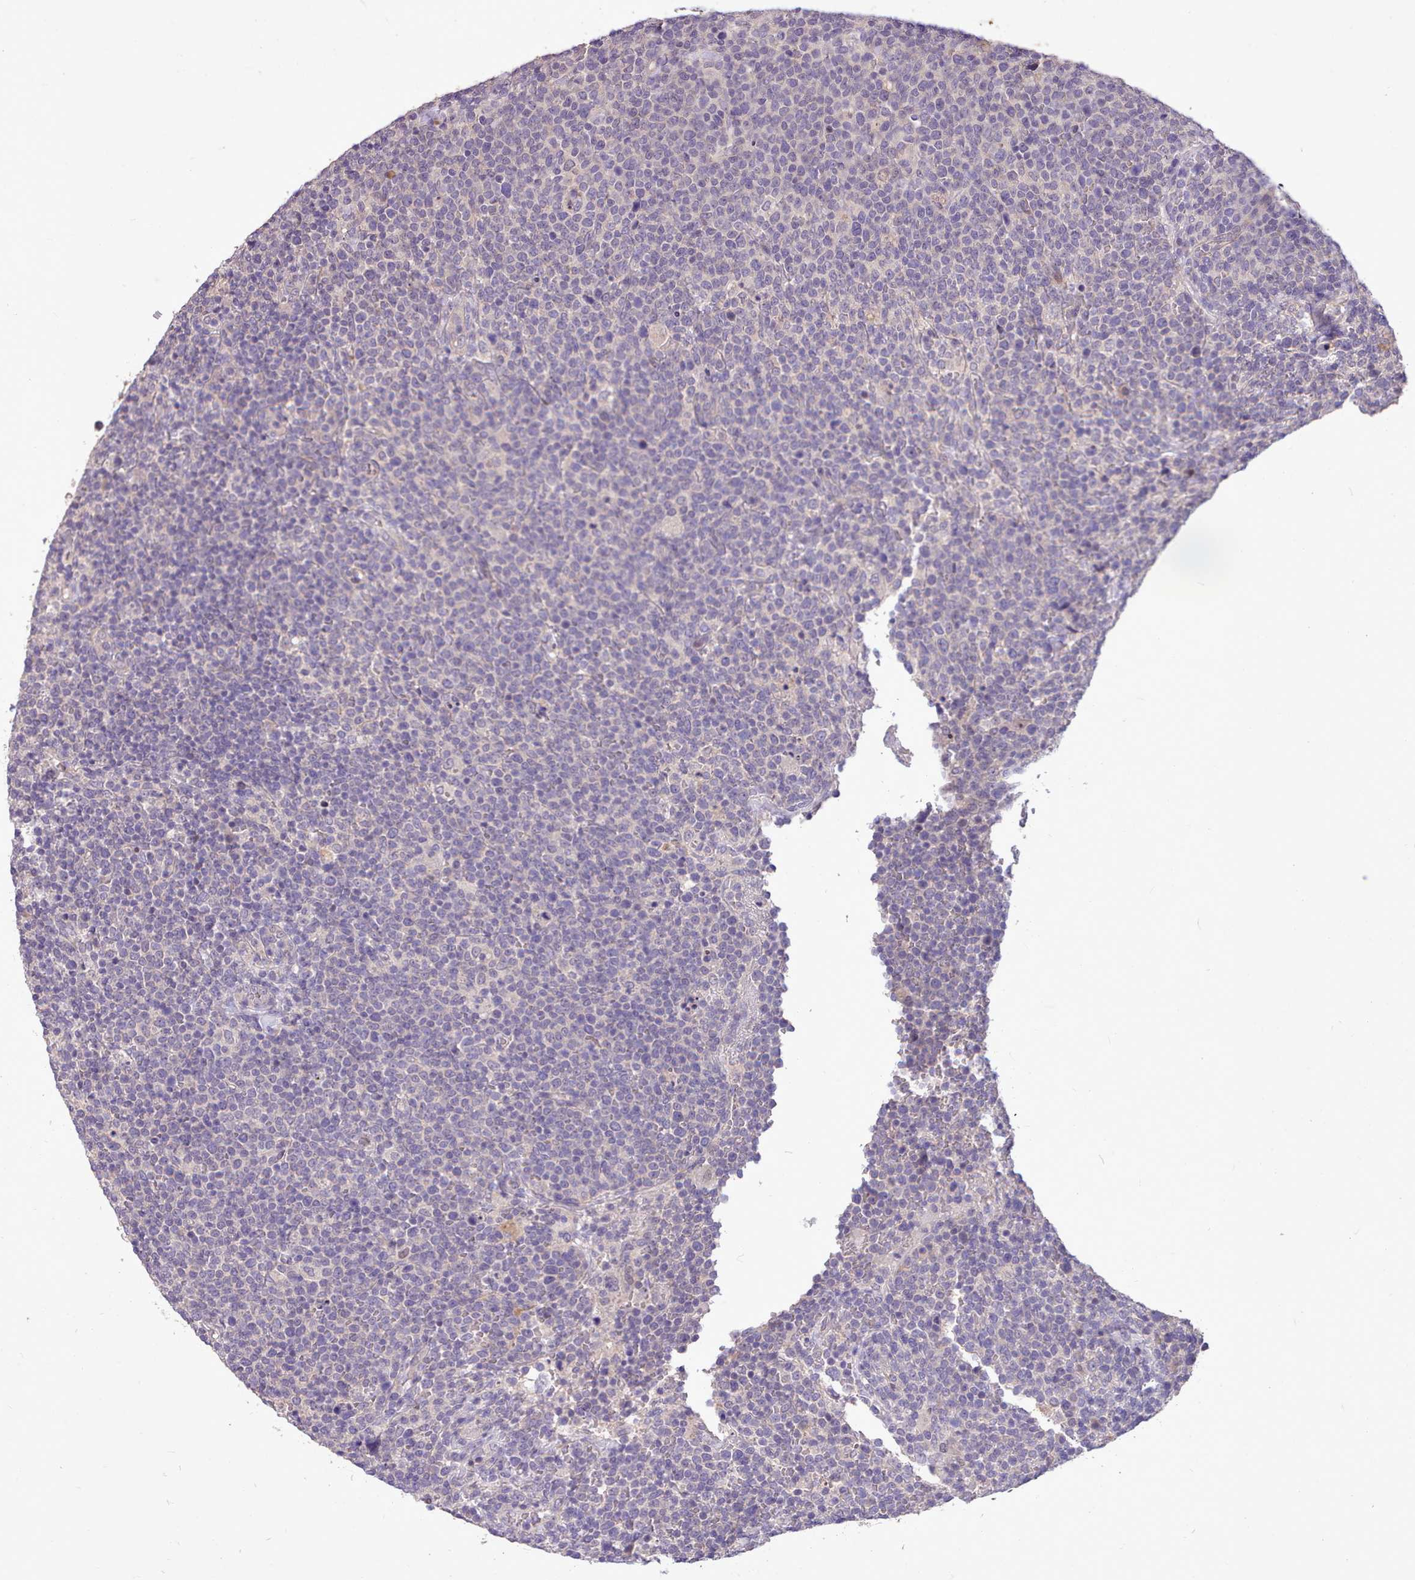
{"staining": {"intensity": "negative", "quantity": "none", "location": "none"}, "tissue": "lymphoma", "cell_type": "Tumor cells", "image_type": "cancer", "snomed": [{"axis": "morphology", "description": "Malignant lymphoma, non-Hodgkin's type, High grade"}, {"axis": "topography", "description": "Lymph node"}], "caption": "Histopathology image shows no significant protein staining in tumor cells of lymphoma.", "gene": "ZNF607", "patient": {"sex": "male", "age": 61}}